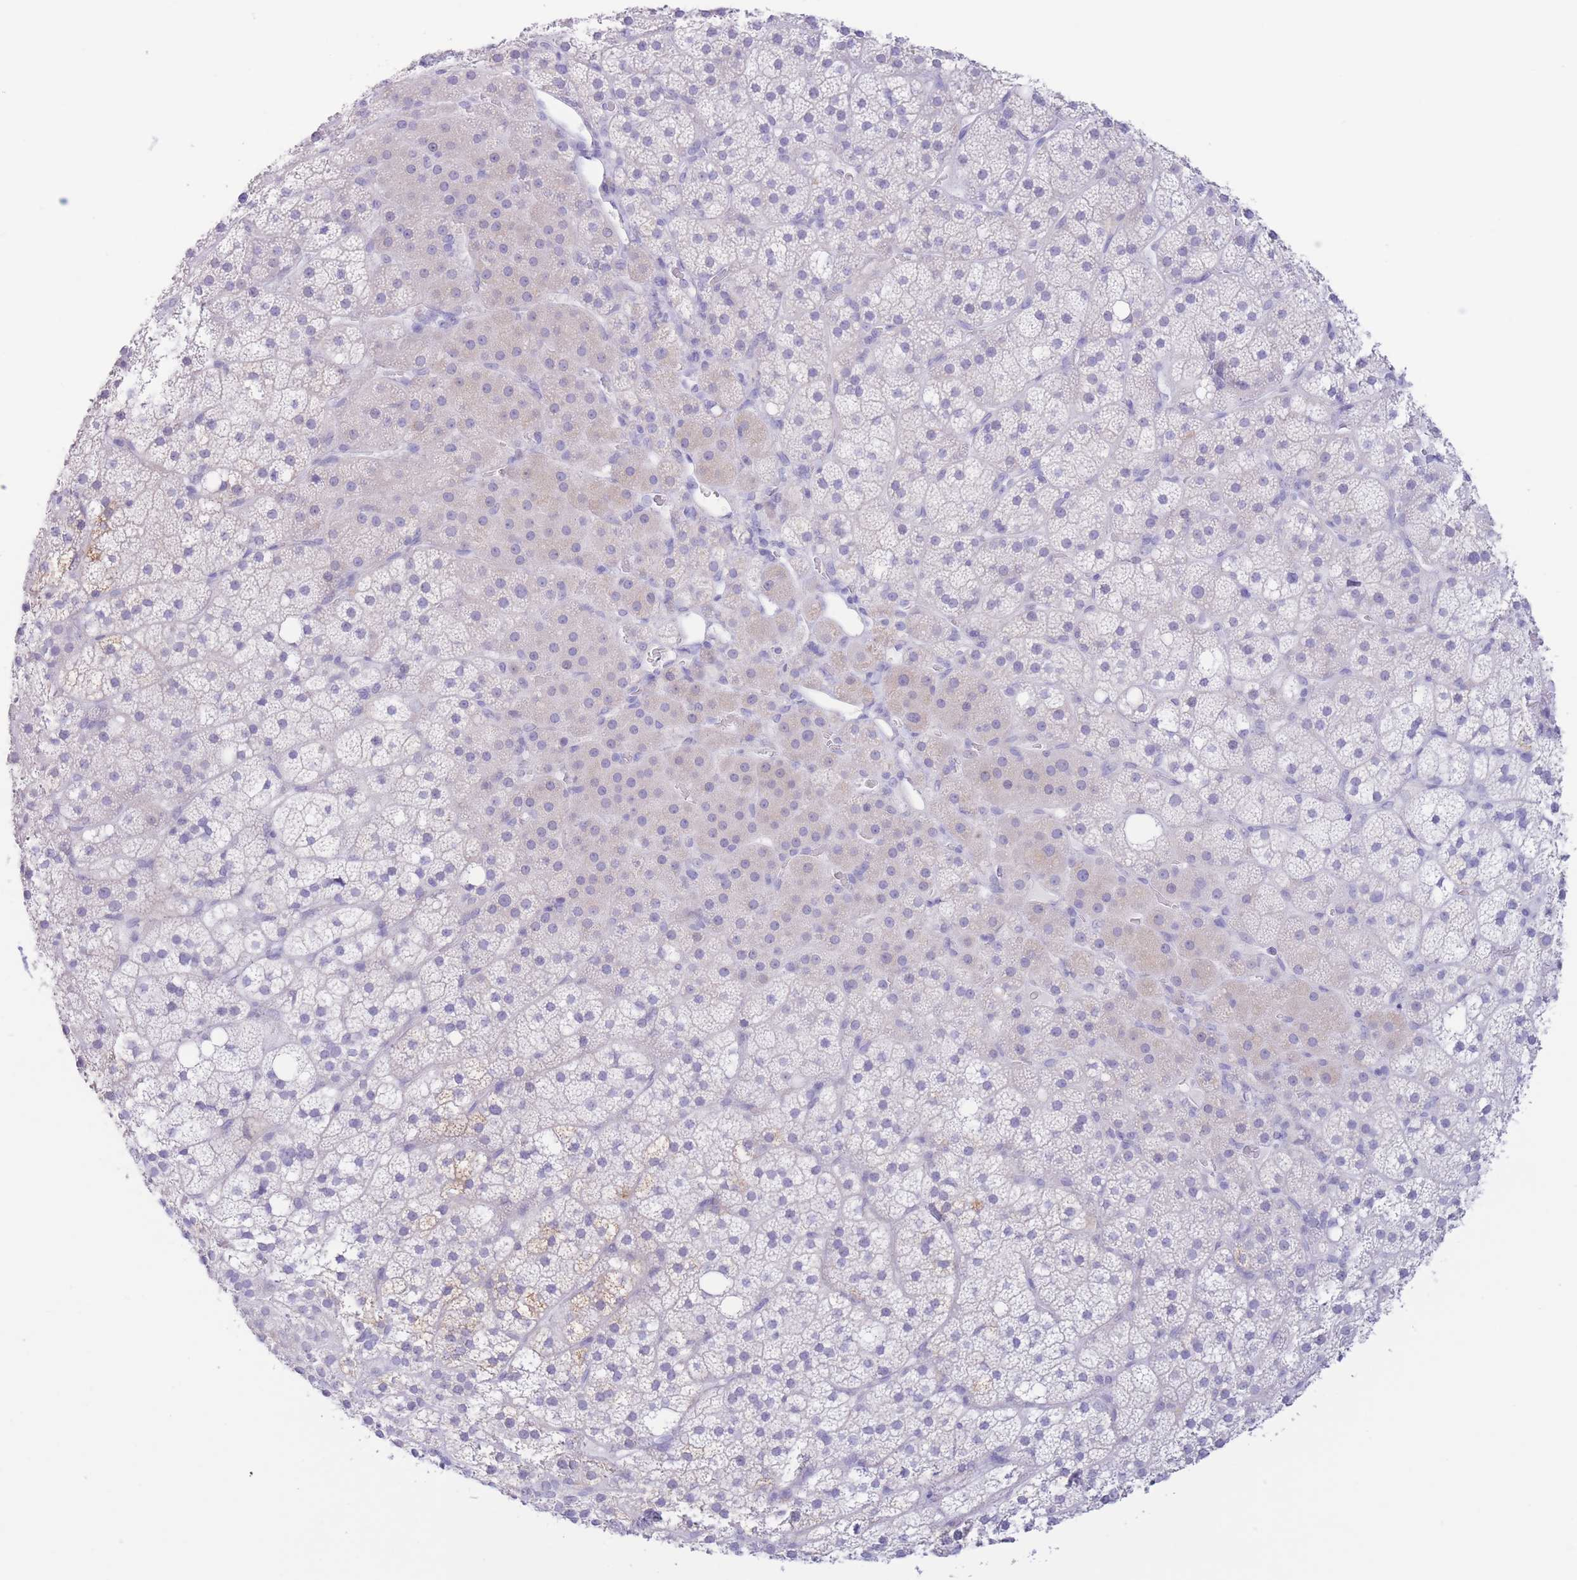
{"staining": {"intensity": "moderate", "quantity": "<25%", "location": "cytoplasmic/membranous"}, "tissue": "adrenal gland", "cell_type": "Glandular cells", "image_type": "normal", "snomed": [{"axis": "morphology", "description": "Normal tissue, NOS"}, {"axis": "topography", "description": "Adrenal gland"}], "caption": "Immunohistochemical staining of unremarkable human adrenal gland reveals moderate cytoplasmic/membranous protein expression in approximately <25% of glandular cells. (Brightfield microscopy of DAB IHC at high magnification).", "gene": "PKLR", "patient": {"sex": "male", "age": 53}}